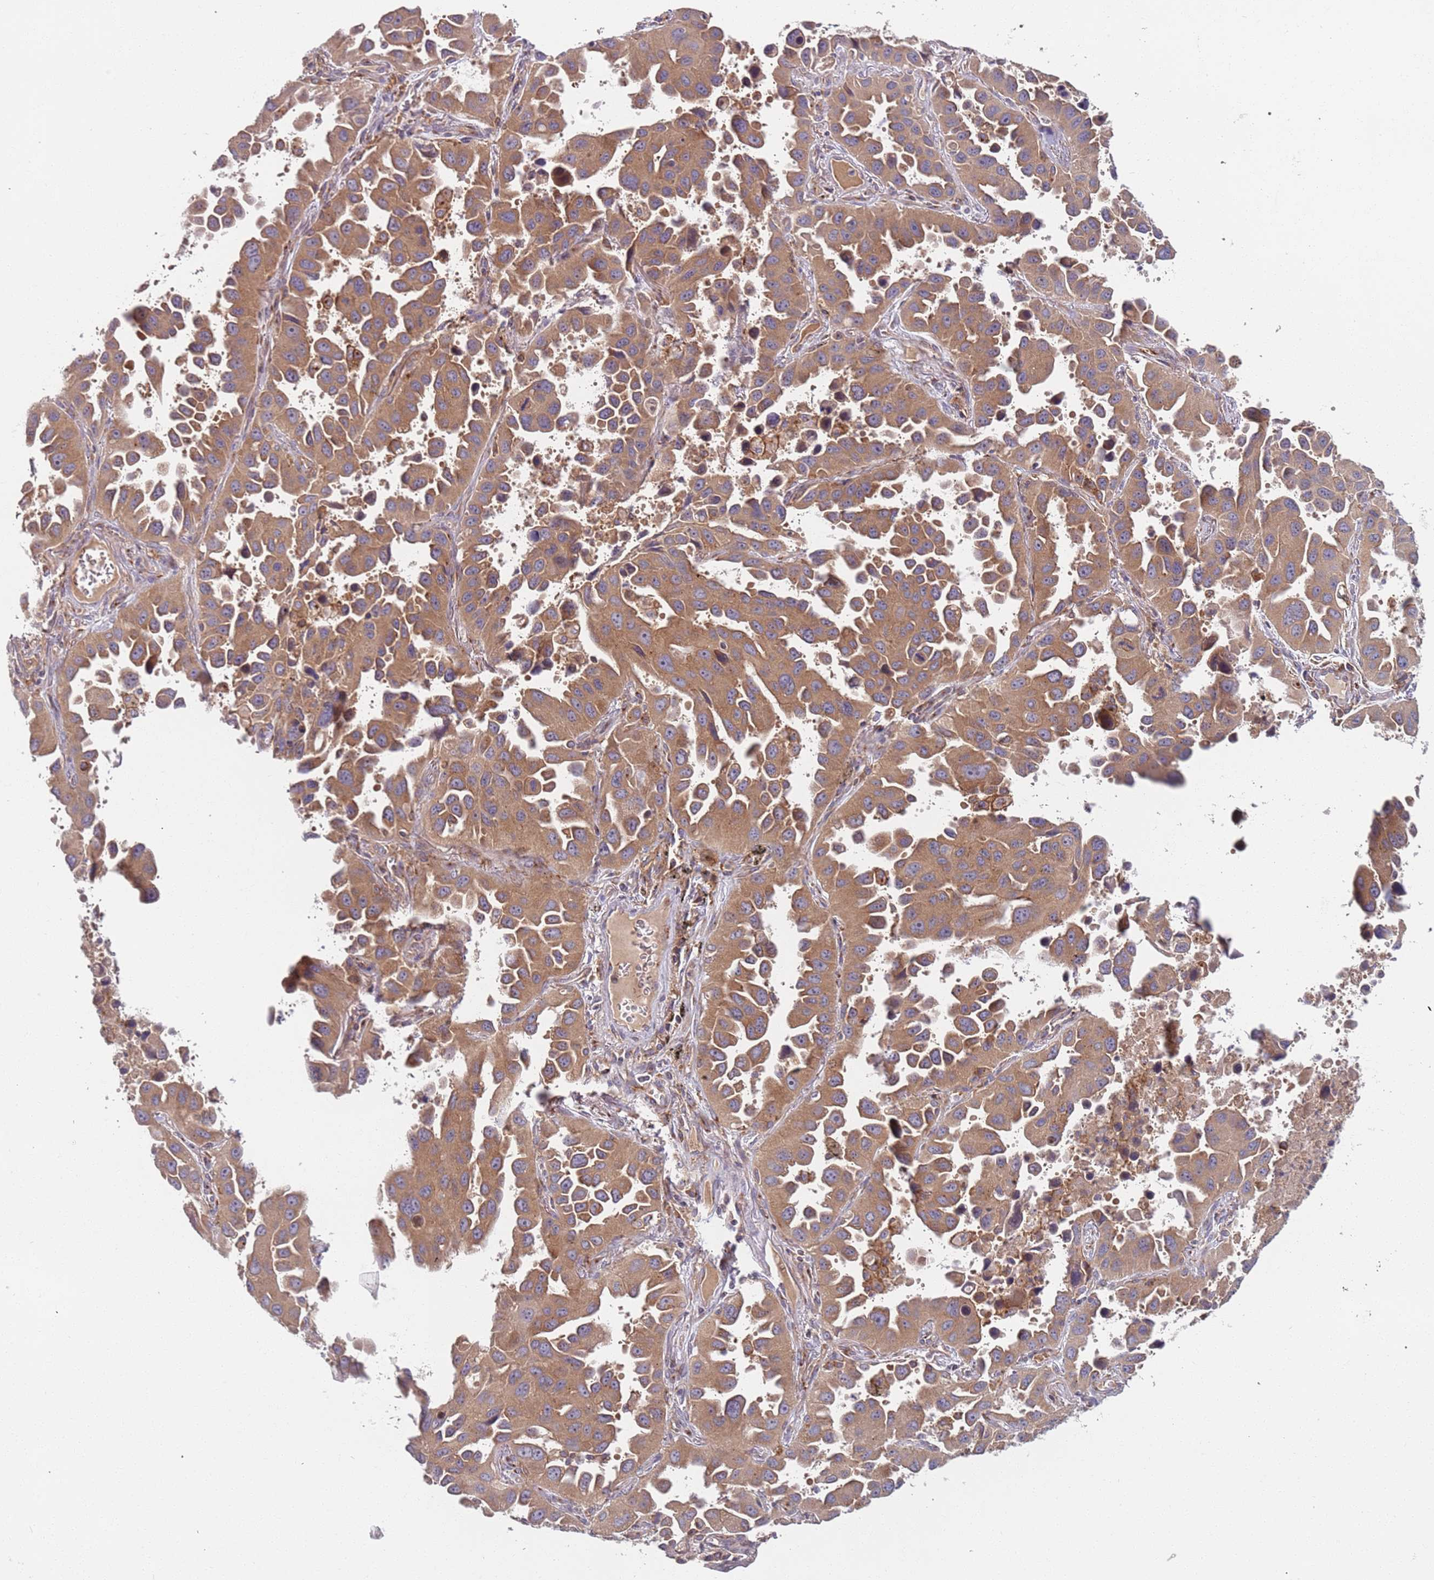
{"staining": {"intensity": "moderate", "quantity": ">75%", "location": "cytoplasmic/membranous"}, "tissue": "lung cancer", "cell_type": "Tumor cells", "image_type": "cancer", "snomed": [{"axis": "morphology", "description": "Adenocarcinoma, NOS"}, {"axis": "topography", "description": "Lung"}], "caption": "Adenocarcinoma (lung) tissue demonstrates moderate cytoplasmic/membranous expression in about >75% of tumor cells, visualized by immunohistochemistry. (DAB = brown stain, brightfield microscopy at high magnification).", "gene": "AKTIP", "patient": {"sex": "male", "age": 66}}